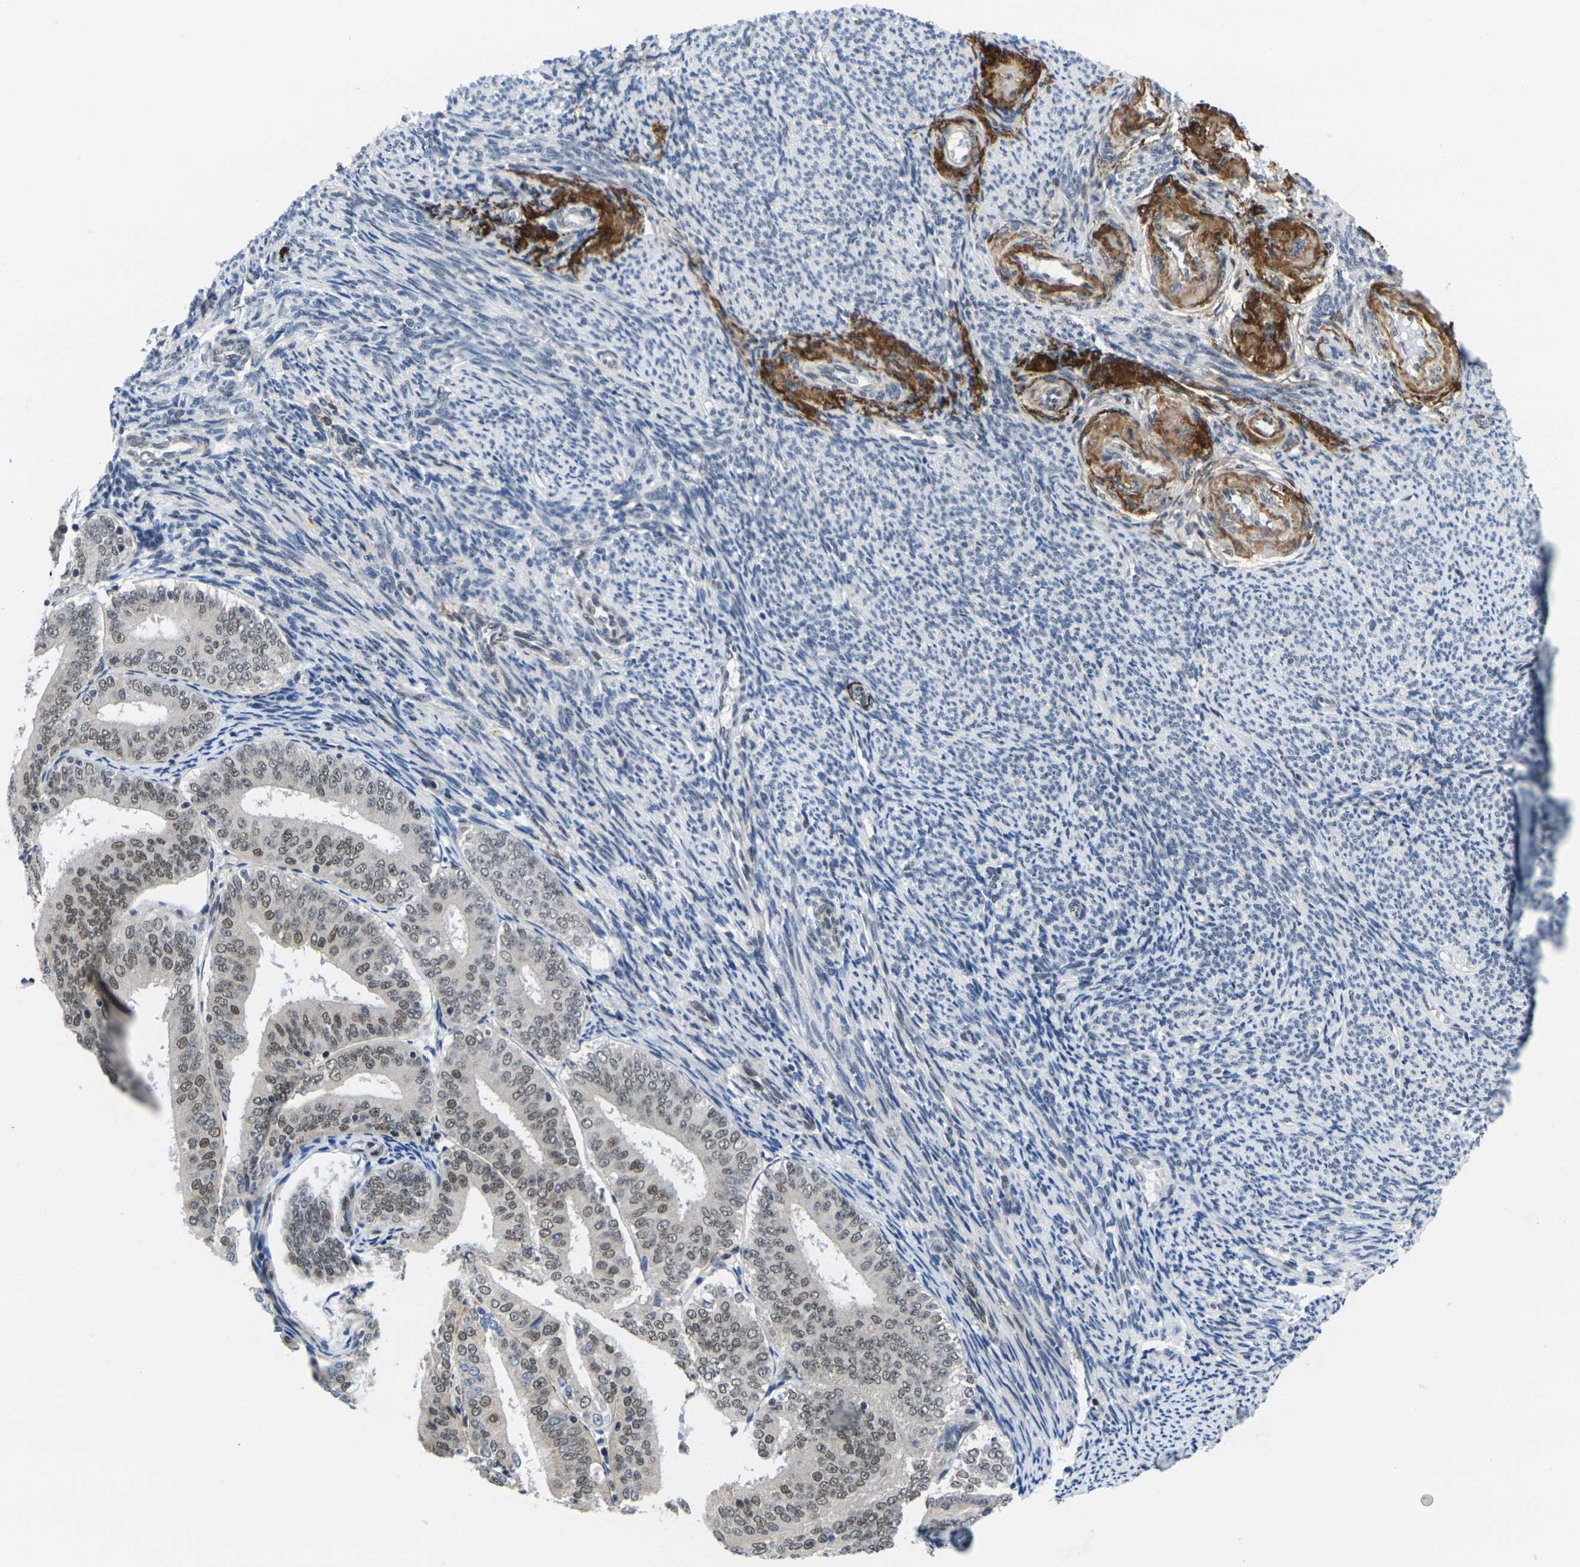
{"staining": {"intensity": "moderate", "quantity": ">75%", "location": "nuclear"}, "tissue": "endometrial cancer", "cell_type": "Tumor cells", "image_type": "cancer", "snomed": [{"axis": "morphology", "description": "Adenocarcinoma, NOS"}, {"axis": "topography", "description": "Endometrium"}], "caption": "Moderate nuclear positivity for a protein is appreciated in approximately >75% of tumor cells of endometrial cancer using IHC.", "gene": "RBM7", "patient": {"sex": "female", "age": 63}}